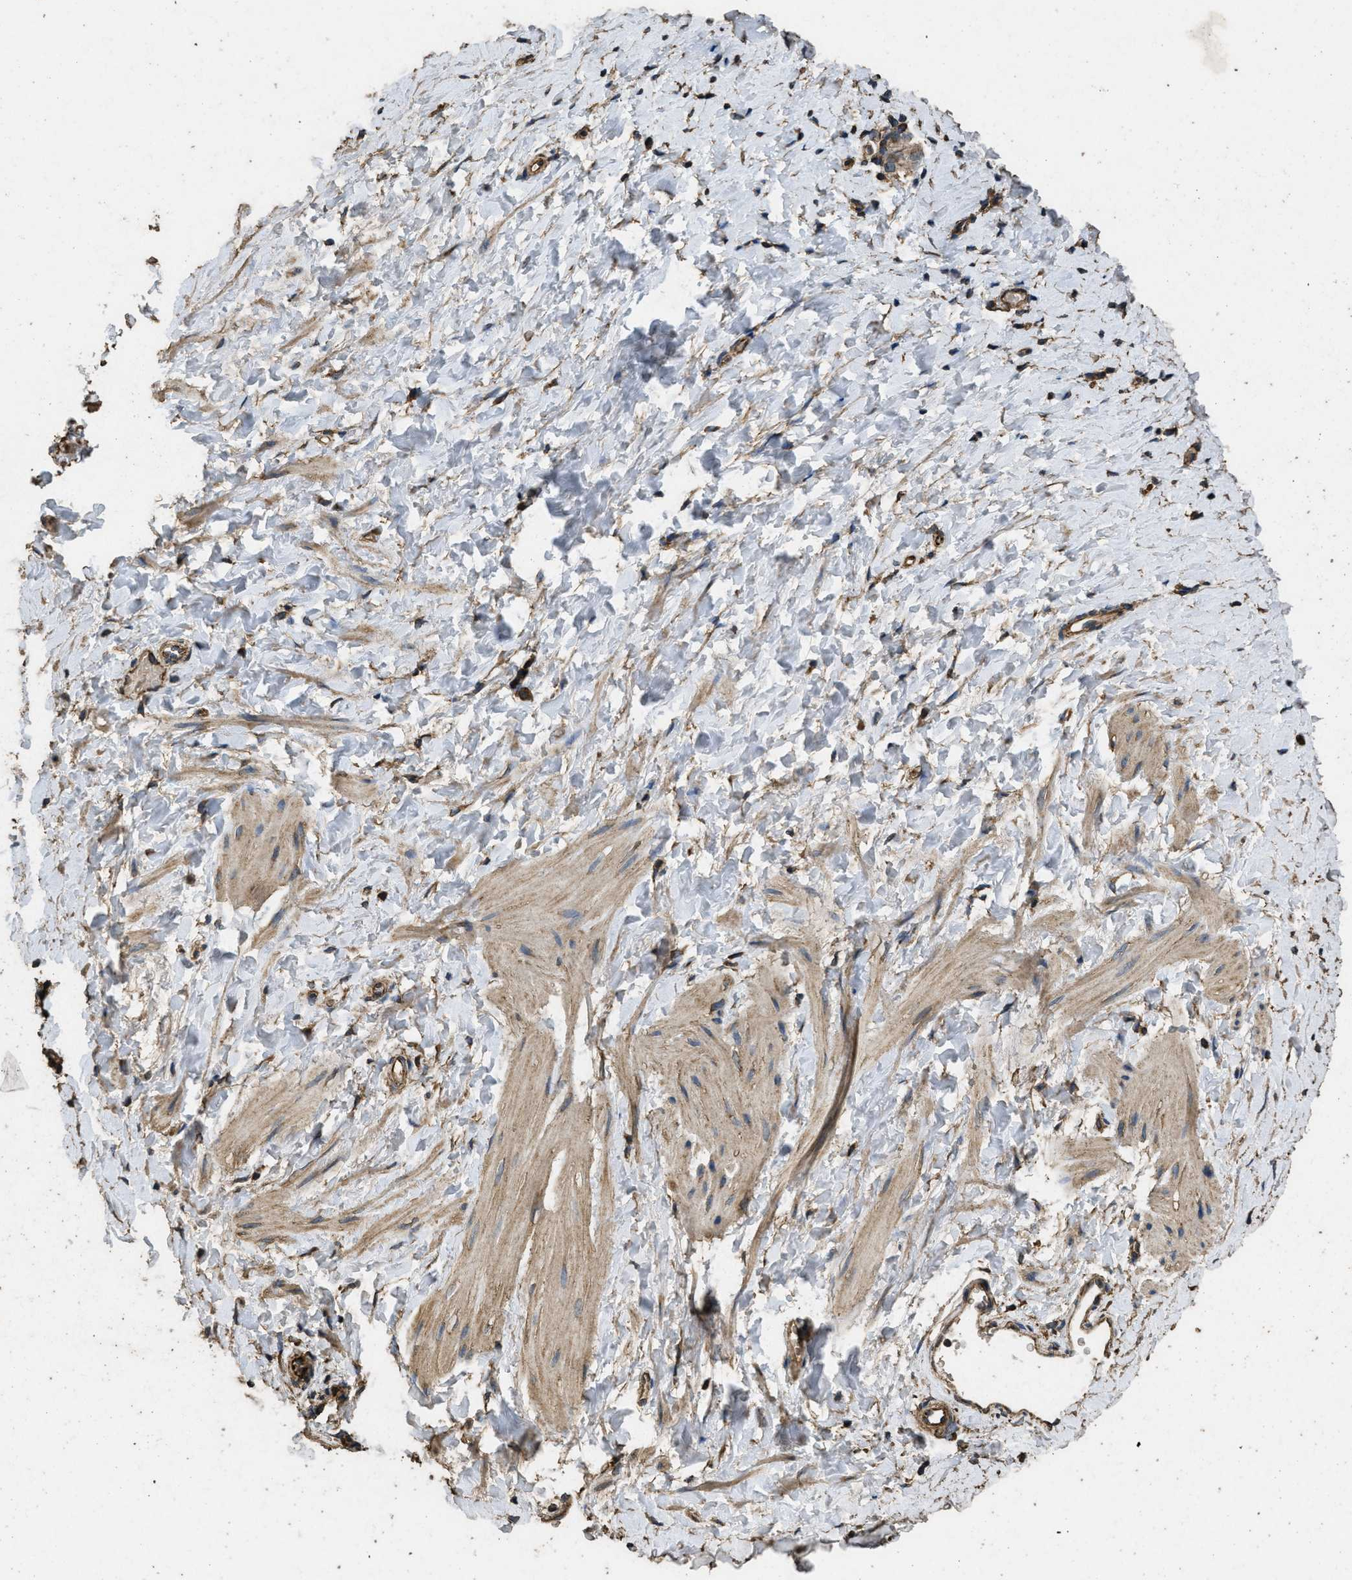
{"staining": {"intensity": "weak", "quantity": ">75%", "location": "cytoplasmic/membranous"}, "tissue": "smooth muscle", "cell_type": "Smooth muscle cells", "image_type": "normal", "snomed": [{"axis": "morphology", "description": "Normal tissue, NOS"}, {"axis": "topography", "description": "Smooth muscle"}], "caption": "The histopathology image shows immunohistochemical staining of normal smooth muscle. There is weak cytoplasmic/membranous positivity is identified in approximately >75% of smooth muscle cells.", "gene": "CYRIA", "patient": {"sex": "male", "age": 16}}